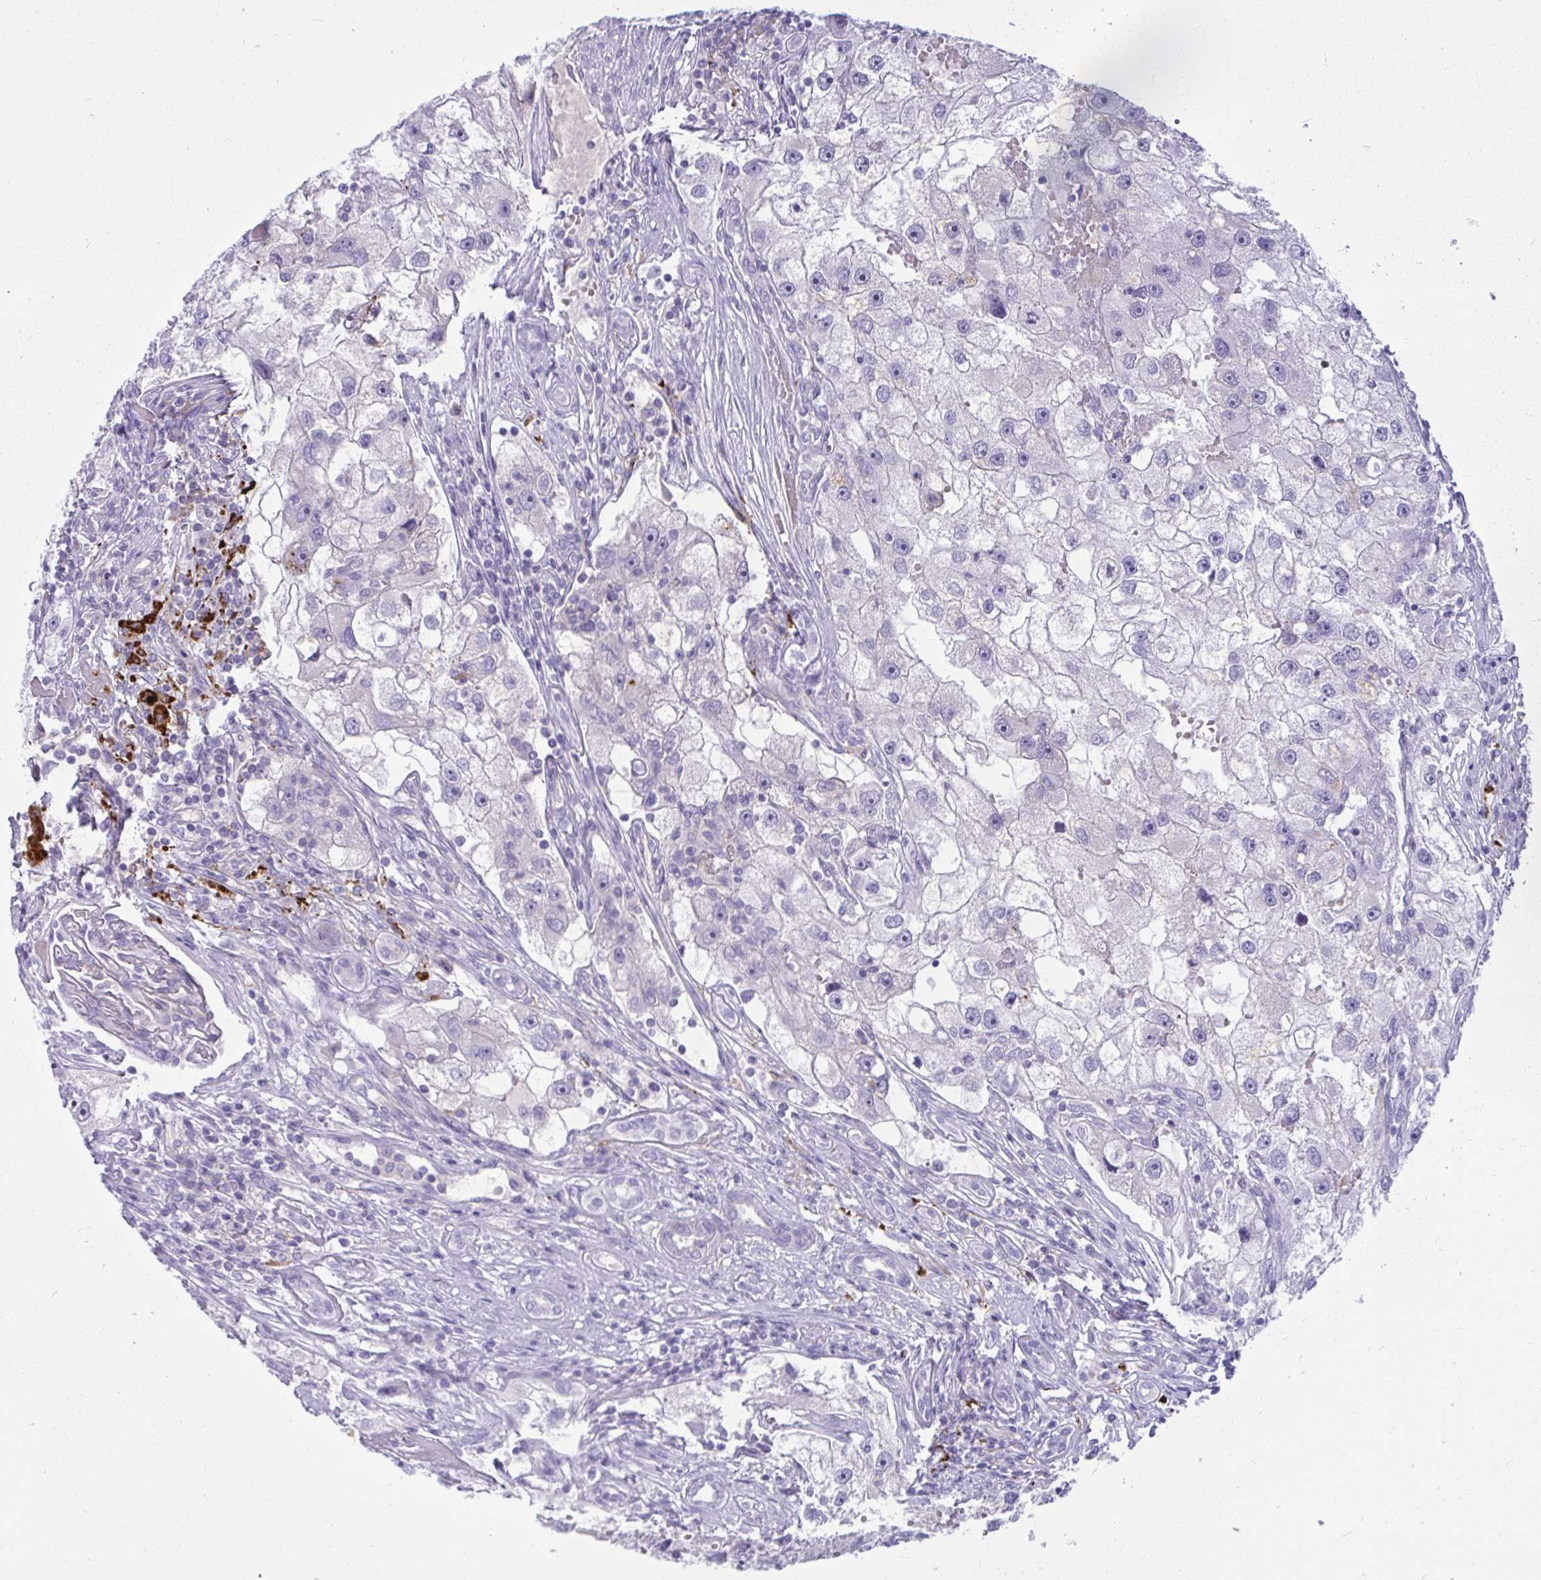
{"staining": {"intensity": "negative", "quantity": "none", "location": "none"}, "tissue": "renal cancer", "cell_type": "Tumor cells", "image_type": "cancer", "snomed": [{"axis": "morphology", "description": "Adenocarcinoma, NOS"}, {"axis": "topography", "description": "Kidney"}], "caption": "Micrograph shows no protein staining in tumor cells of renal cancer tissue. (DAB (3,3'-diaminobenzidine) immunohistochemistry with hematoxylin counter stain).", "gene": "LRRC36", "patient": {"sex": "male", "age": 63}}